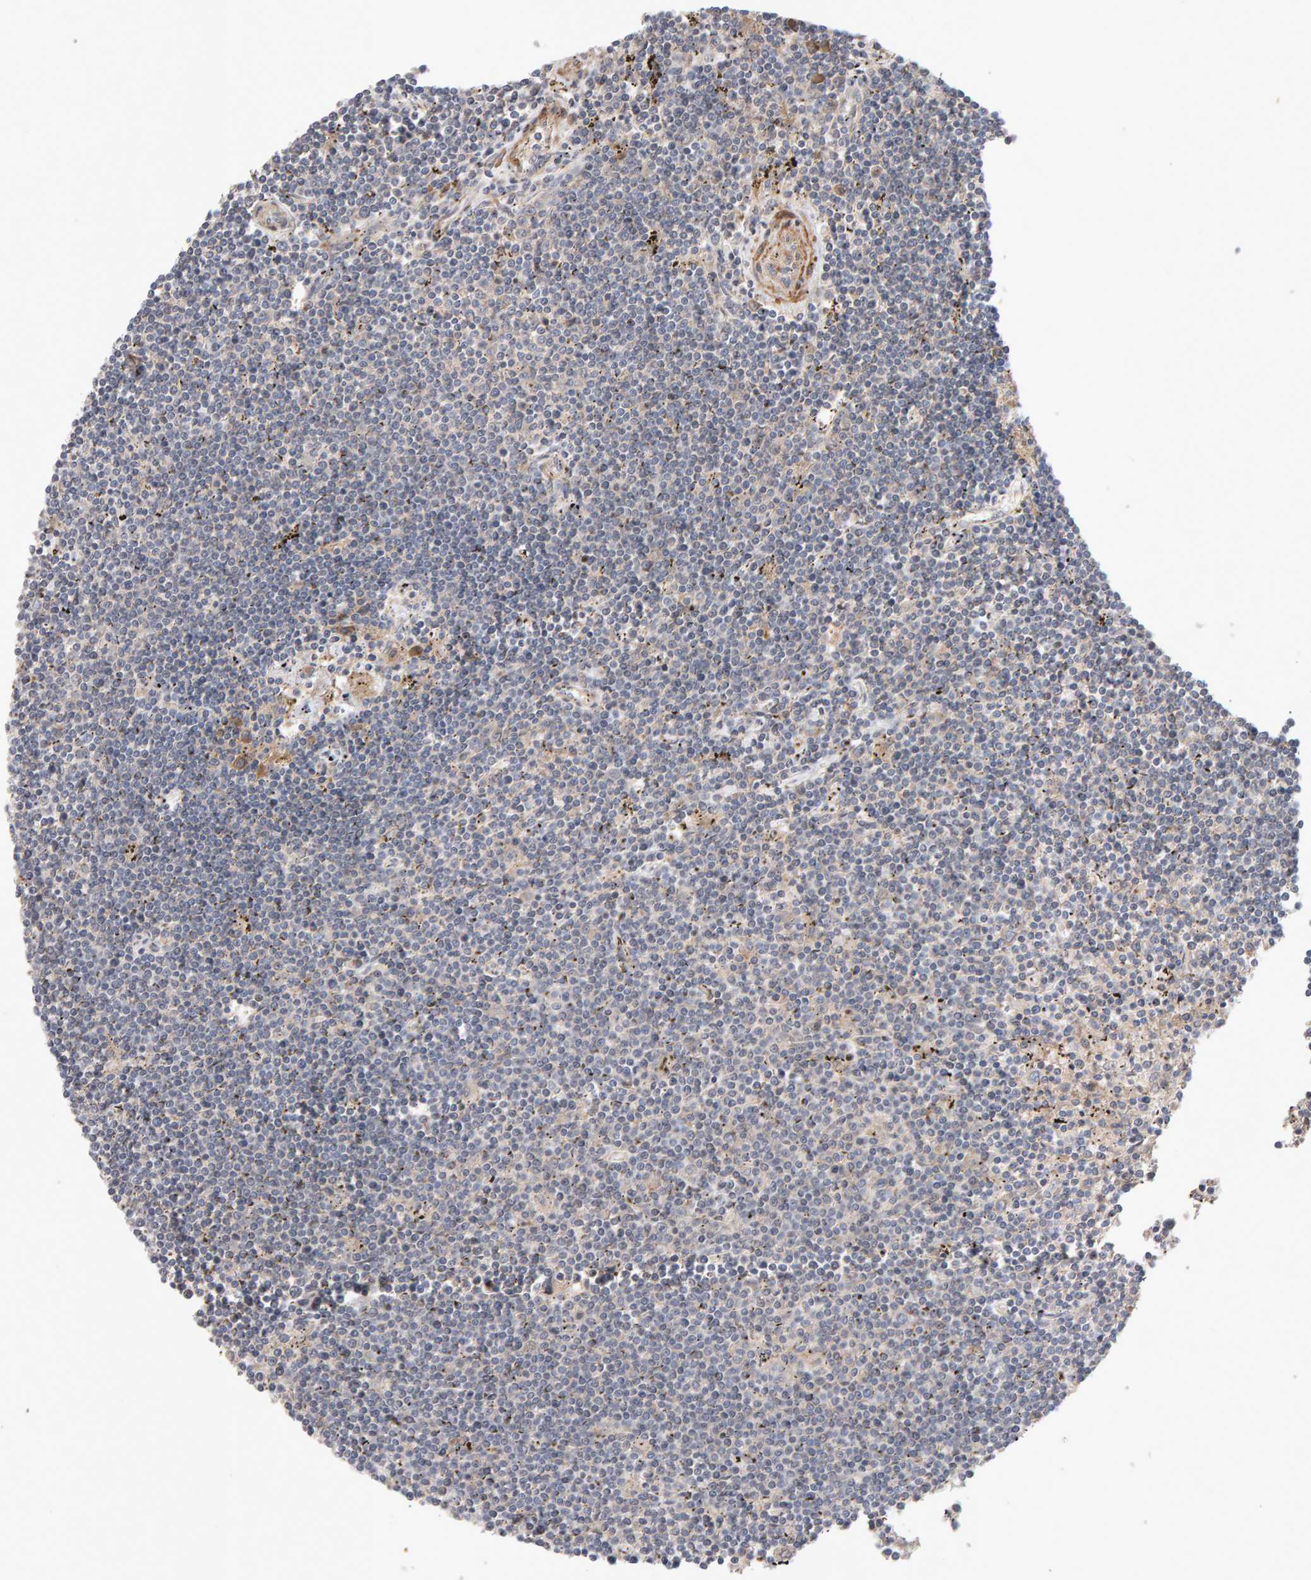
{"staining": {"intensity": "negative", "quantity": "none", "location": "none"}, "tissue": "lymphoma", "cell_type": "Tumor cells", "image_type": "cancer", "snomed": [{"axis": "morphology", "description": "Malignant lymphoma, non-Hodgkin's type, Low grade"}, {"axis": "topography", "description": "Spleen"}], "caption": "An IHC image of malignant lymphoma, non-Hodgkin's type (low-grade) is shown. There is no staining in tumor cells of malignant lymphoma, non-Hodgkin's type (low-grade). (Stains: DAB (3,3'-diaminobenzidine) immunohistochemistry with hematoxylin counter stain, Microscopy: brightfield microscopy at high magnification).", "gene": "RNF19A", "patient": {"sex": "male", "age": 76}}